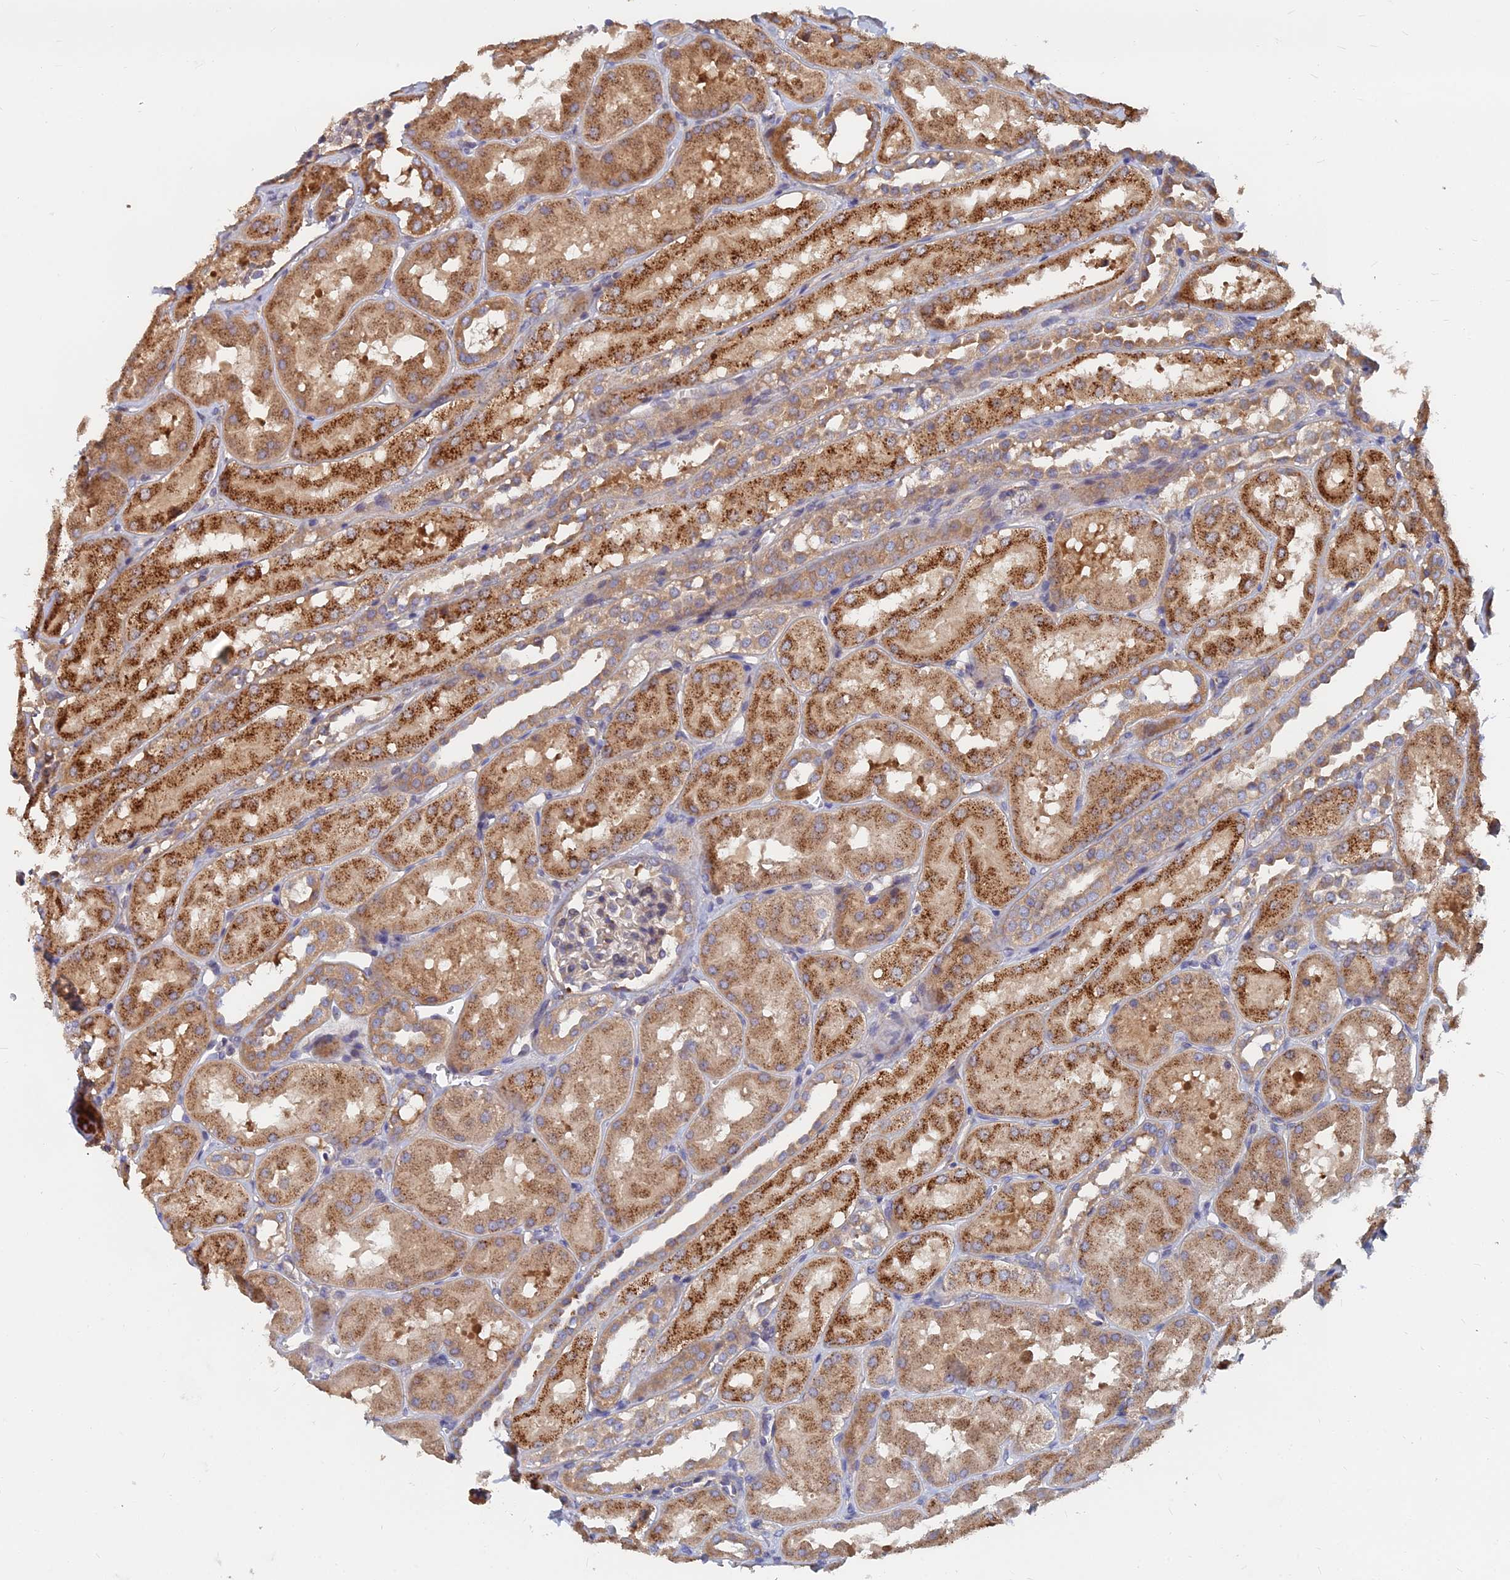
{"staining": {"intensity": "negative", "quantity": "none", "location": "none"}, "tissue": "kidney", "cell_type": "Cells in glomeruli", "image_type": "normal", "snomed": [{"axis": "morphology", "description": "Normal tissue, NOS"}, {"axis": "topography", "description": "Kidney"}, {"axis": "topography", "description": "Urinary bladder"}], "caption": "Immunohistochemistry of benign human kidney reveals no staining in cells in glomeruli.", "gene": "CCZ1B", "patient": {"sex": "male", "age": 16}}